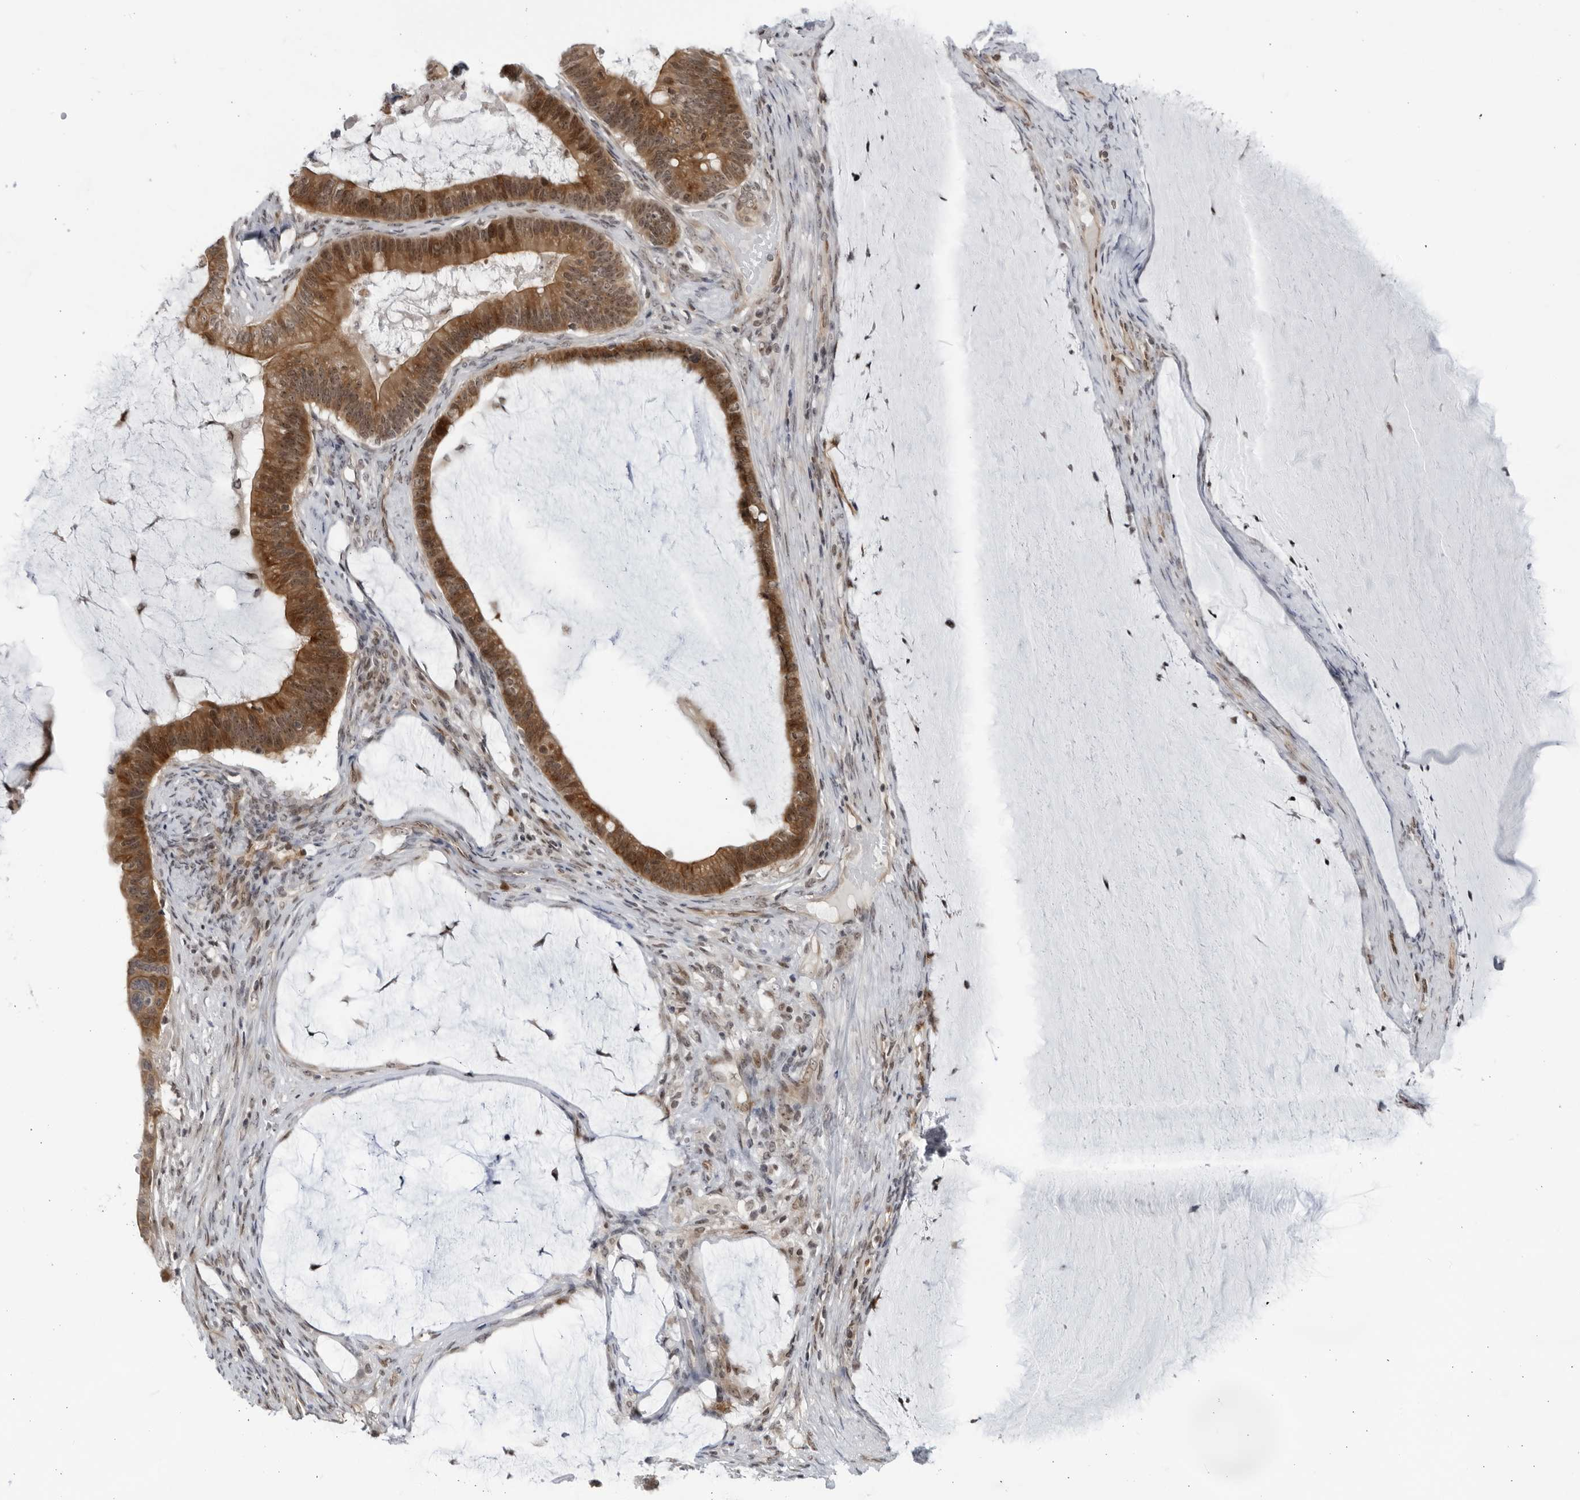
{"staining": {"intensity": "moderate", "quantity": ">75%", "location": "cytoplasmic/membranous,nuclear"}, "tissue": "ovarian cancer", "cell_type": "Tumor cells", "image_type": "cancer", "snomed": [{"axis": "morphology", "description": "Cystadenocarcinoma, mucinous, NOS"}, {"axis": "topography", "description": "Ovary"}], "caption": "Brown immunohistochemical staining in ovarian cancer (mucinous cystadenocarcinoma) shows moderate cytoplasmic/membranous and nuclear staining in approximately >75% of tumor cells.", "gene": "ITGB3BP", "patient": {"sex": "female", "age": 61}}